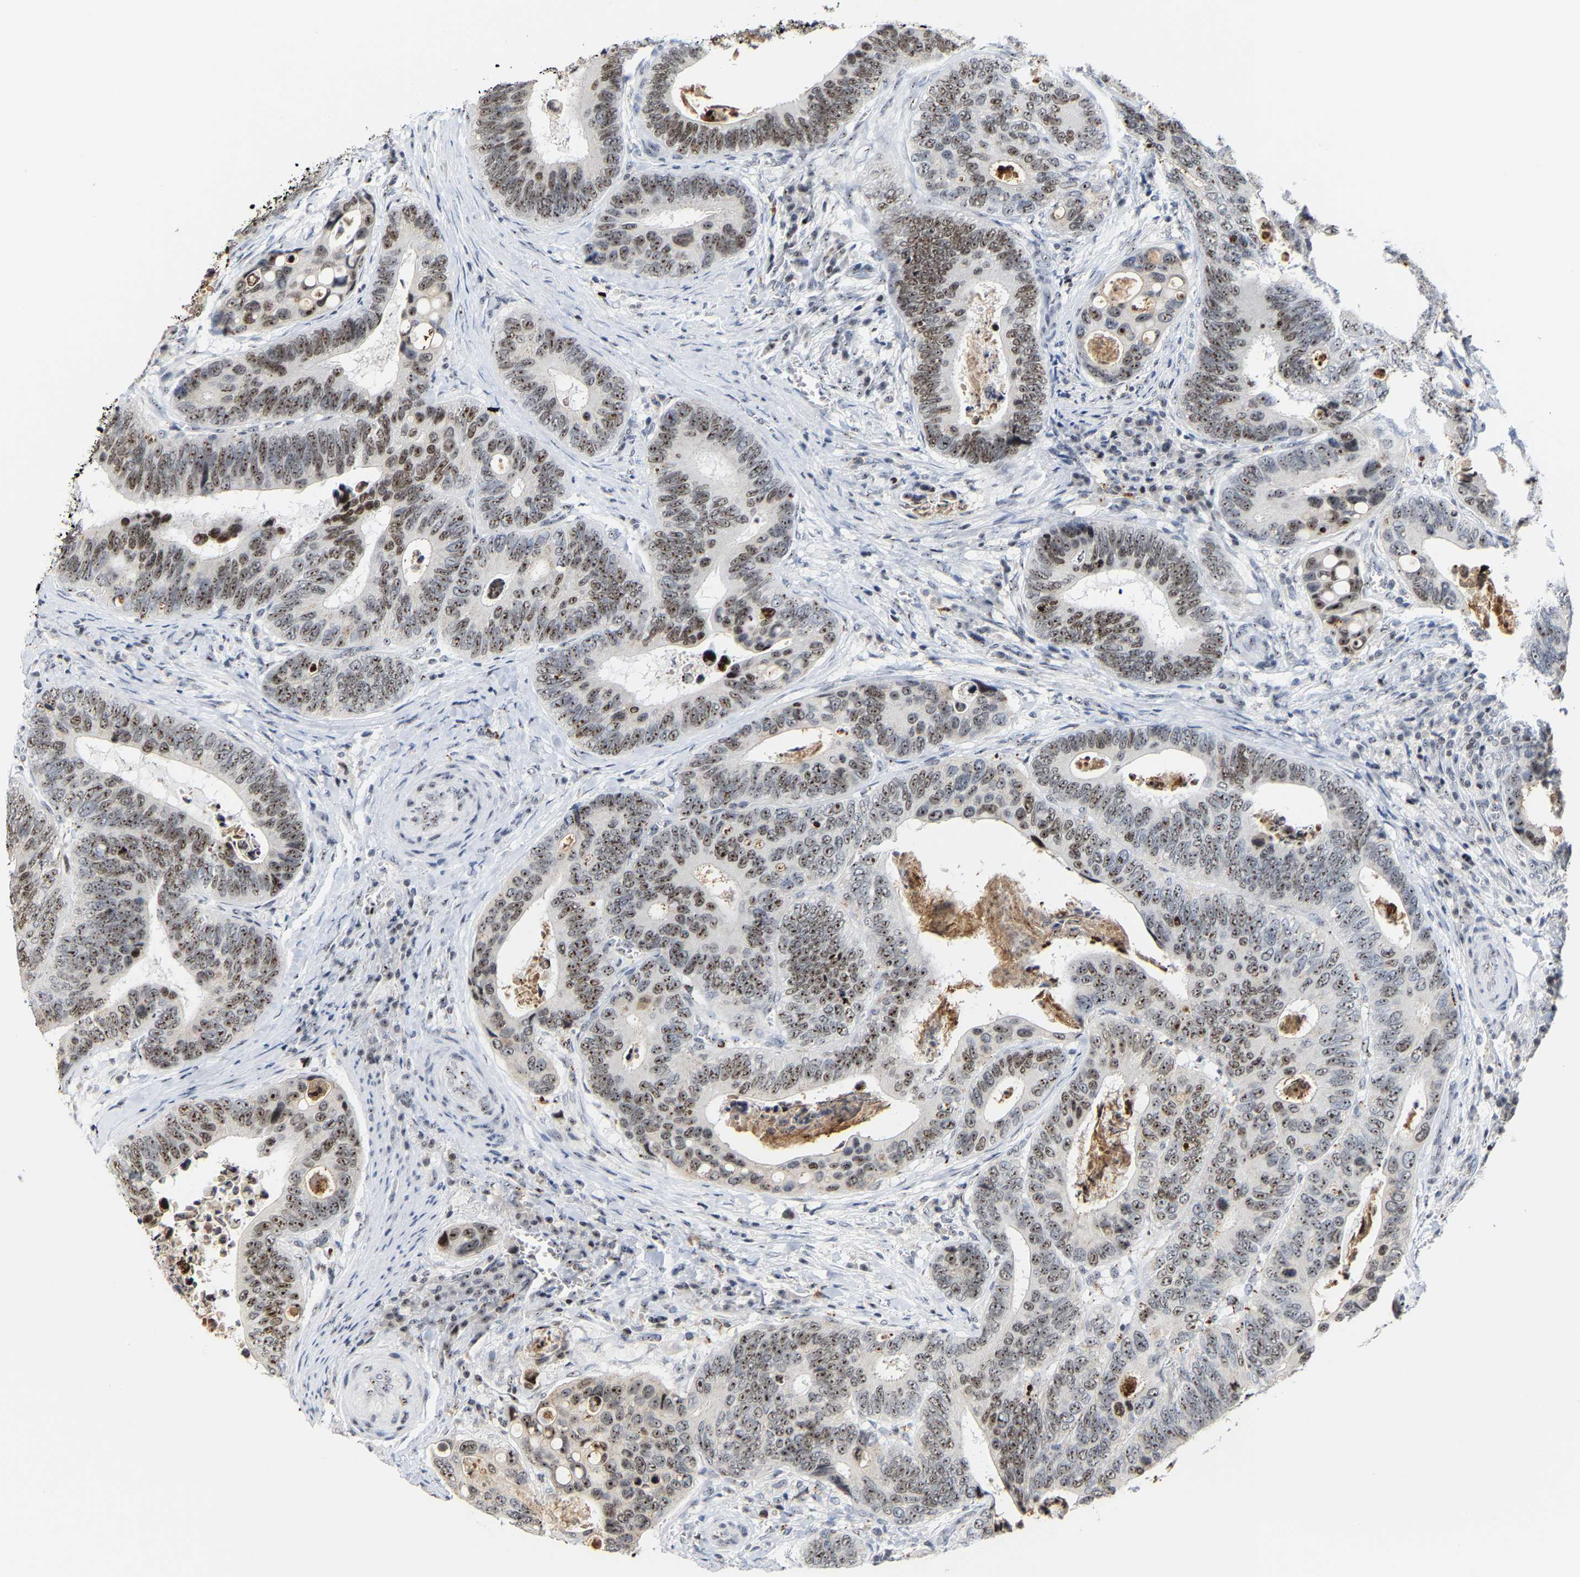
{"staining": {"intensity": "moderate", "quantity": ">75%", "location": "nuclear"}, "tissue": "colorectal cancer", "cell_type": "Tumor cells", "image_type": "cancer", "snomed": [{"axis": "morphology", "description": "Inflammation, NOS"}, {"axis": "morphology", "description": "Adenocarcinoma, NOS"}, {"axis": "topography", "description": "Colon"}], "caption": "Protein analysis of colorectal cancer tissue displays moderate nuclear staining in about >75% of tumor cells. (Stains: DAB in brown, nuclei in blue, Microscopy: brightfield microscopy at high magnification).", "gene": "NOP58", "patient": {"sex": "male", "age": 72}}